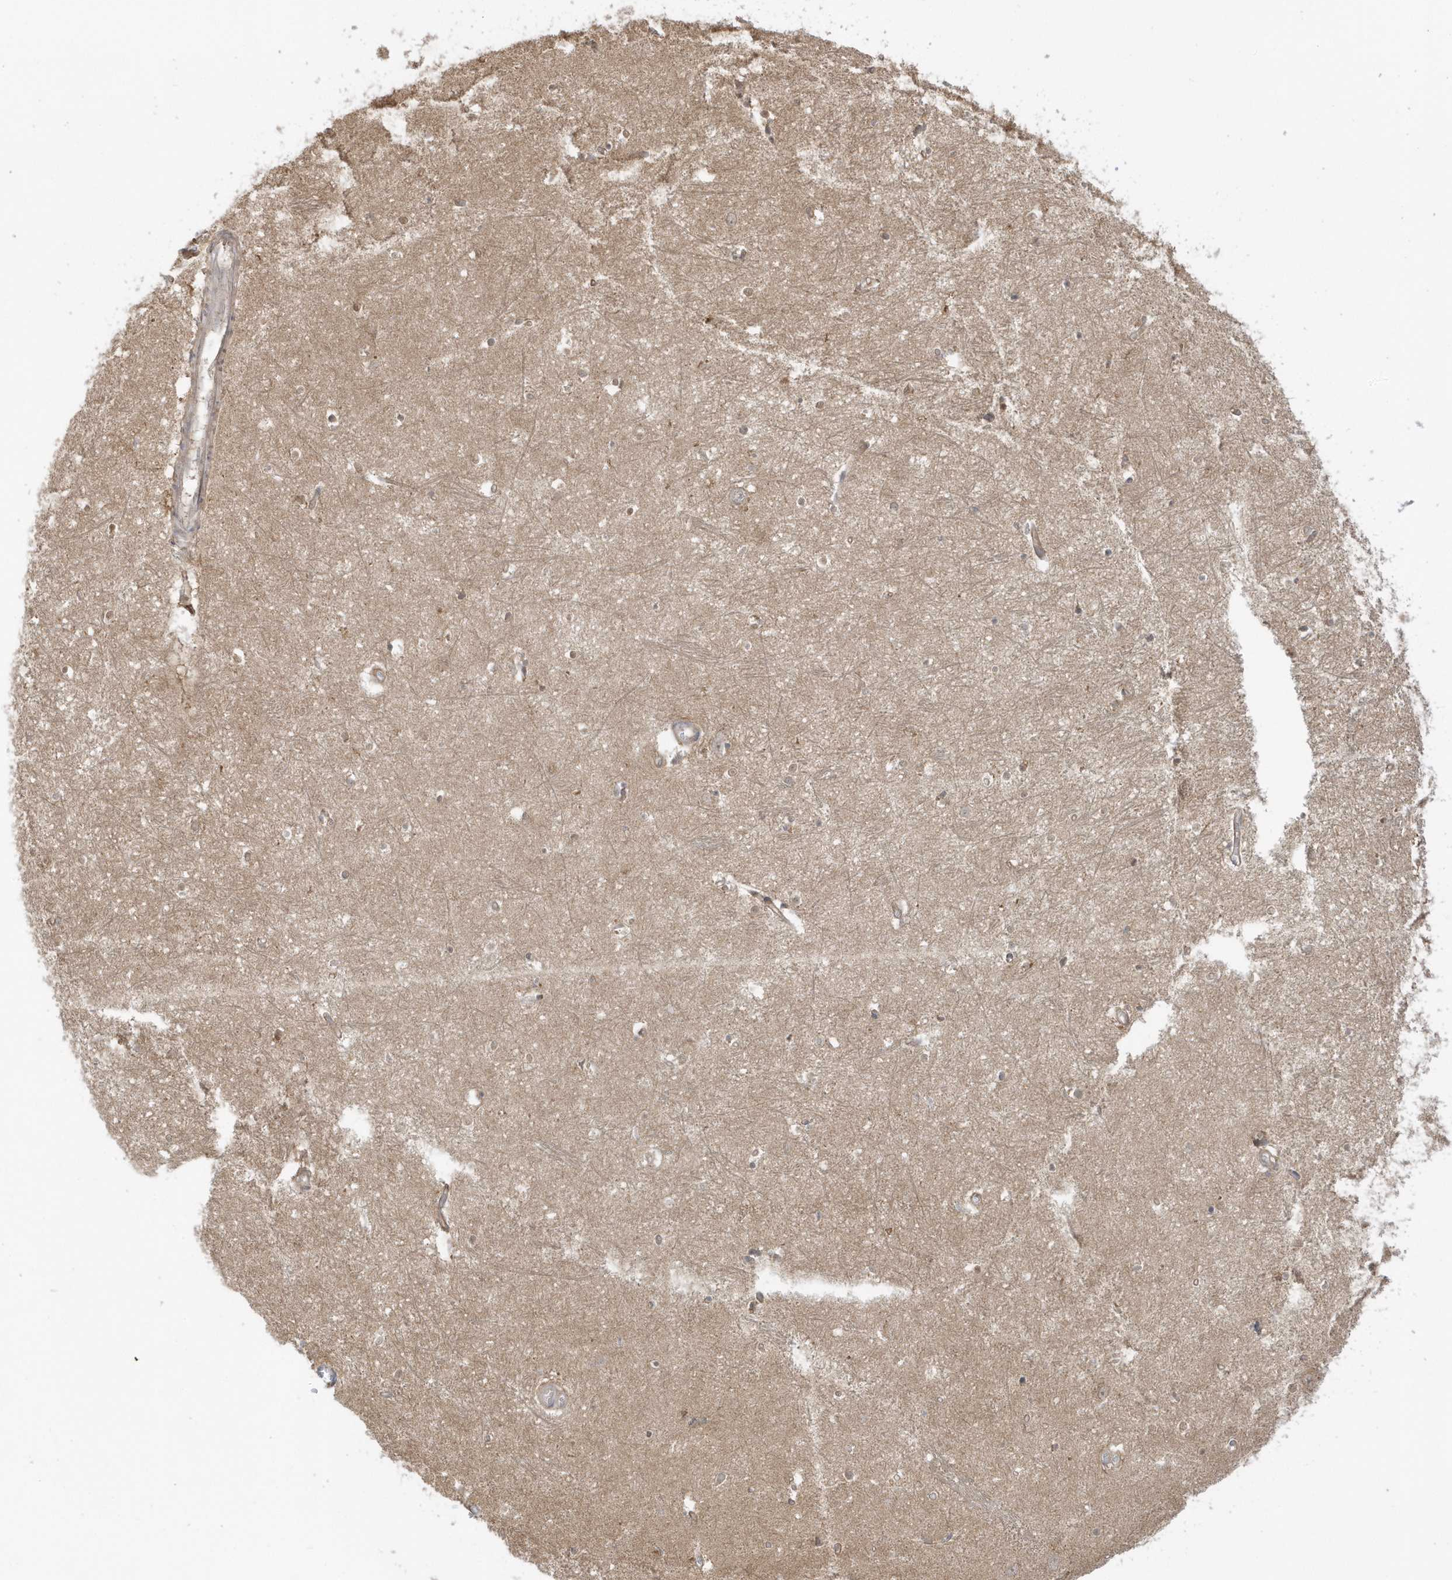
{"staining": {"intensity": "weak", "quantity": "<25%", "location": "cytoplasmic/membranous,nuclear"}, "tissue": "hippocampus", "cell_type": "Glial cells", "image_type": "normal", "snomed": [{"axis": "morphology", "description": "Normal tissue, NOS"}, {"axis": "topography", "description": "Hippocampus"}], "caption": "Micrograph shows no protein expression in glial cells of unremarkable hippocampus. (DAB (3,3'-diaminobenzidine) immunohistochemistry (IHC), high magnification).", "gene": "PPP1R7", "patient": {"sex": "female", "age": 64}}